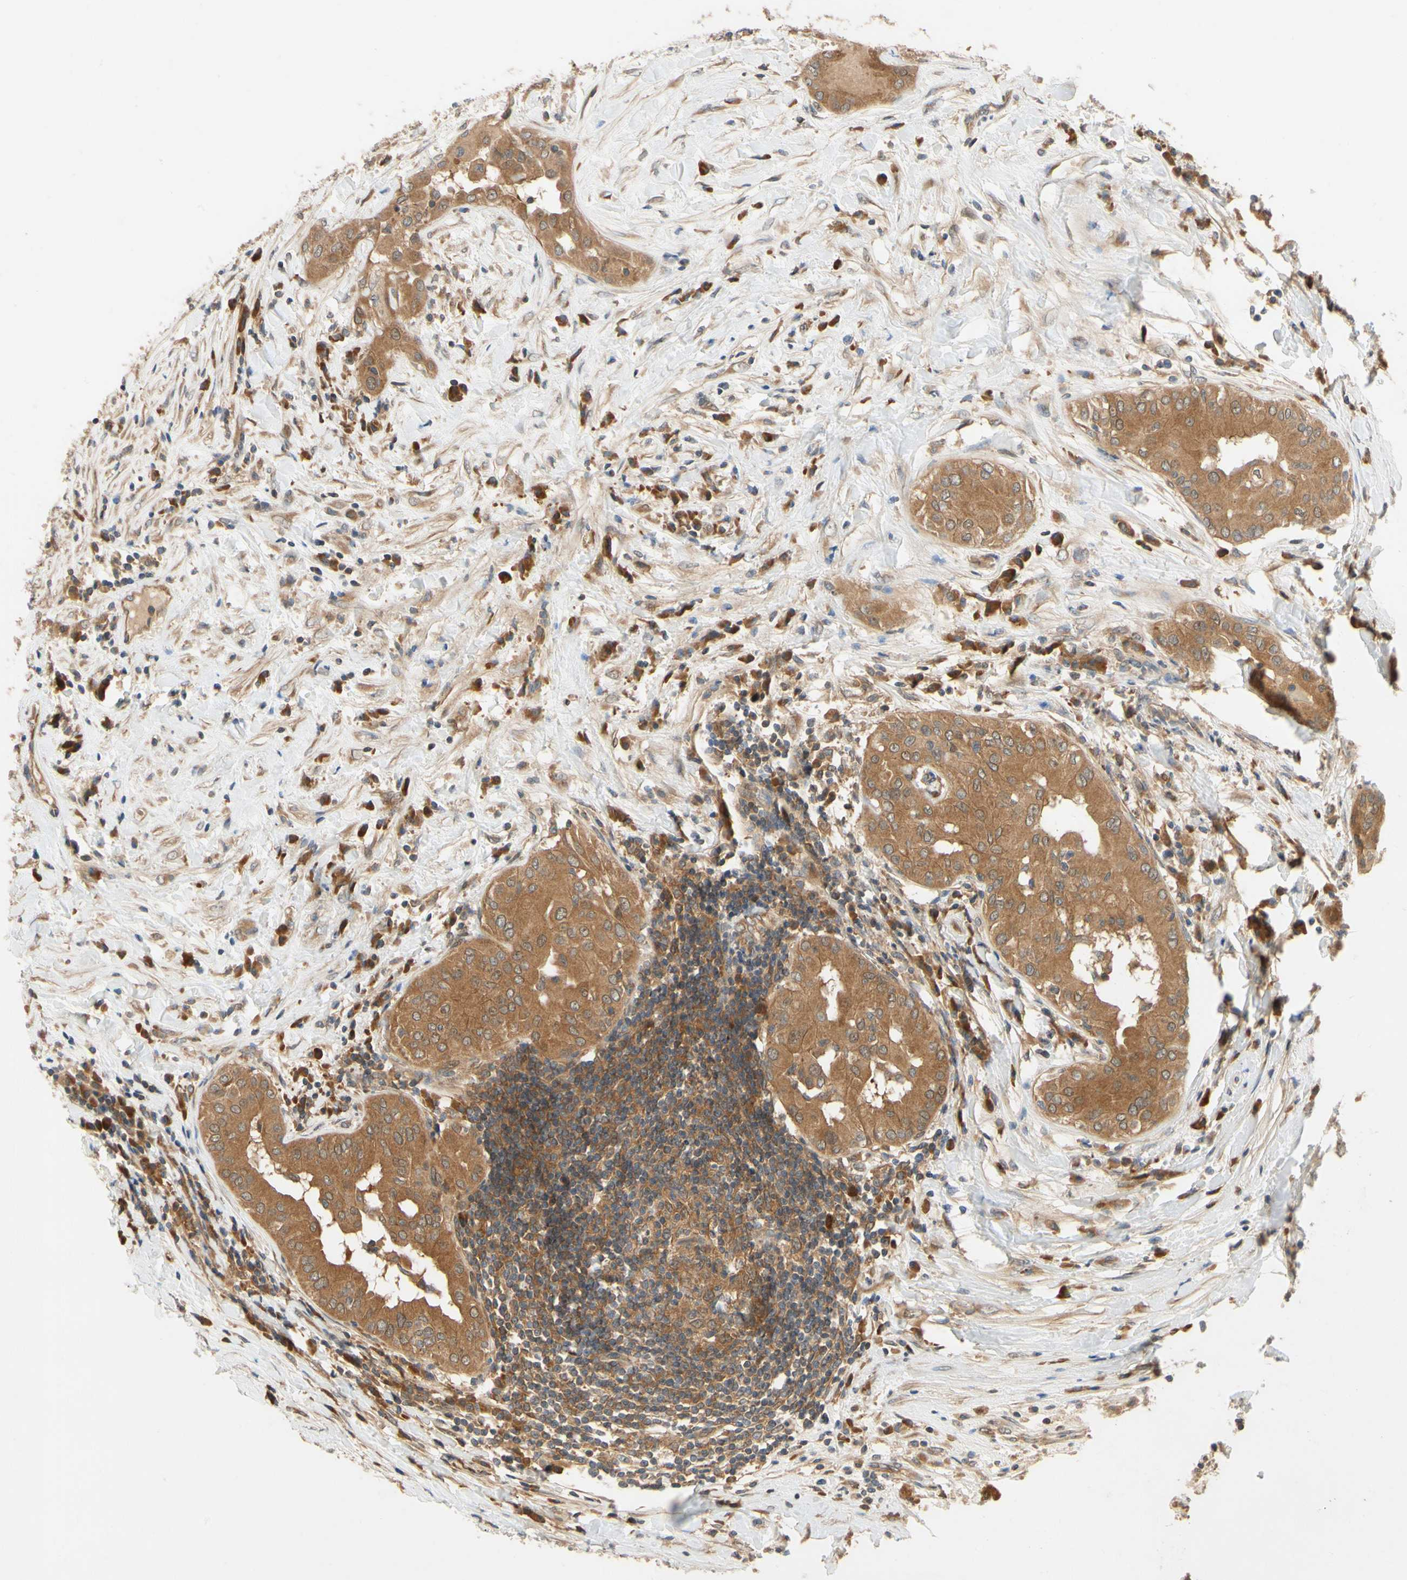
{"staining": {"intensity": "moderate", "quantity": ">75%", "location": "cytoplasmic/membranous"}, "tissue": "thyroid cancer", "cell_type": "Tumor cells", "image_type": "cancer", "snomed": [{"axis": "morphology", "description": "Papillary adenocarcinoma, NOS"}, {"axis": "topography", "description": "Thyroid gland"}], "caption": "About >75% of tumor cells in human thyroid cancer demonstrate moderate cytoplasmic/membranous protein staining as visualized by brown immunohistochemical staining.", "gene": "TDRP", "patient": {"sex": "male", "age": 33}}